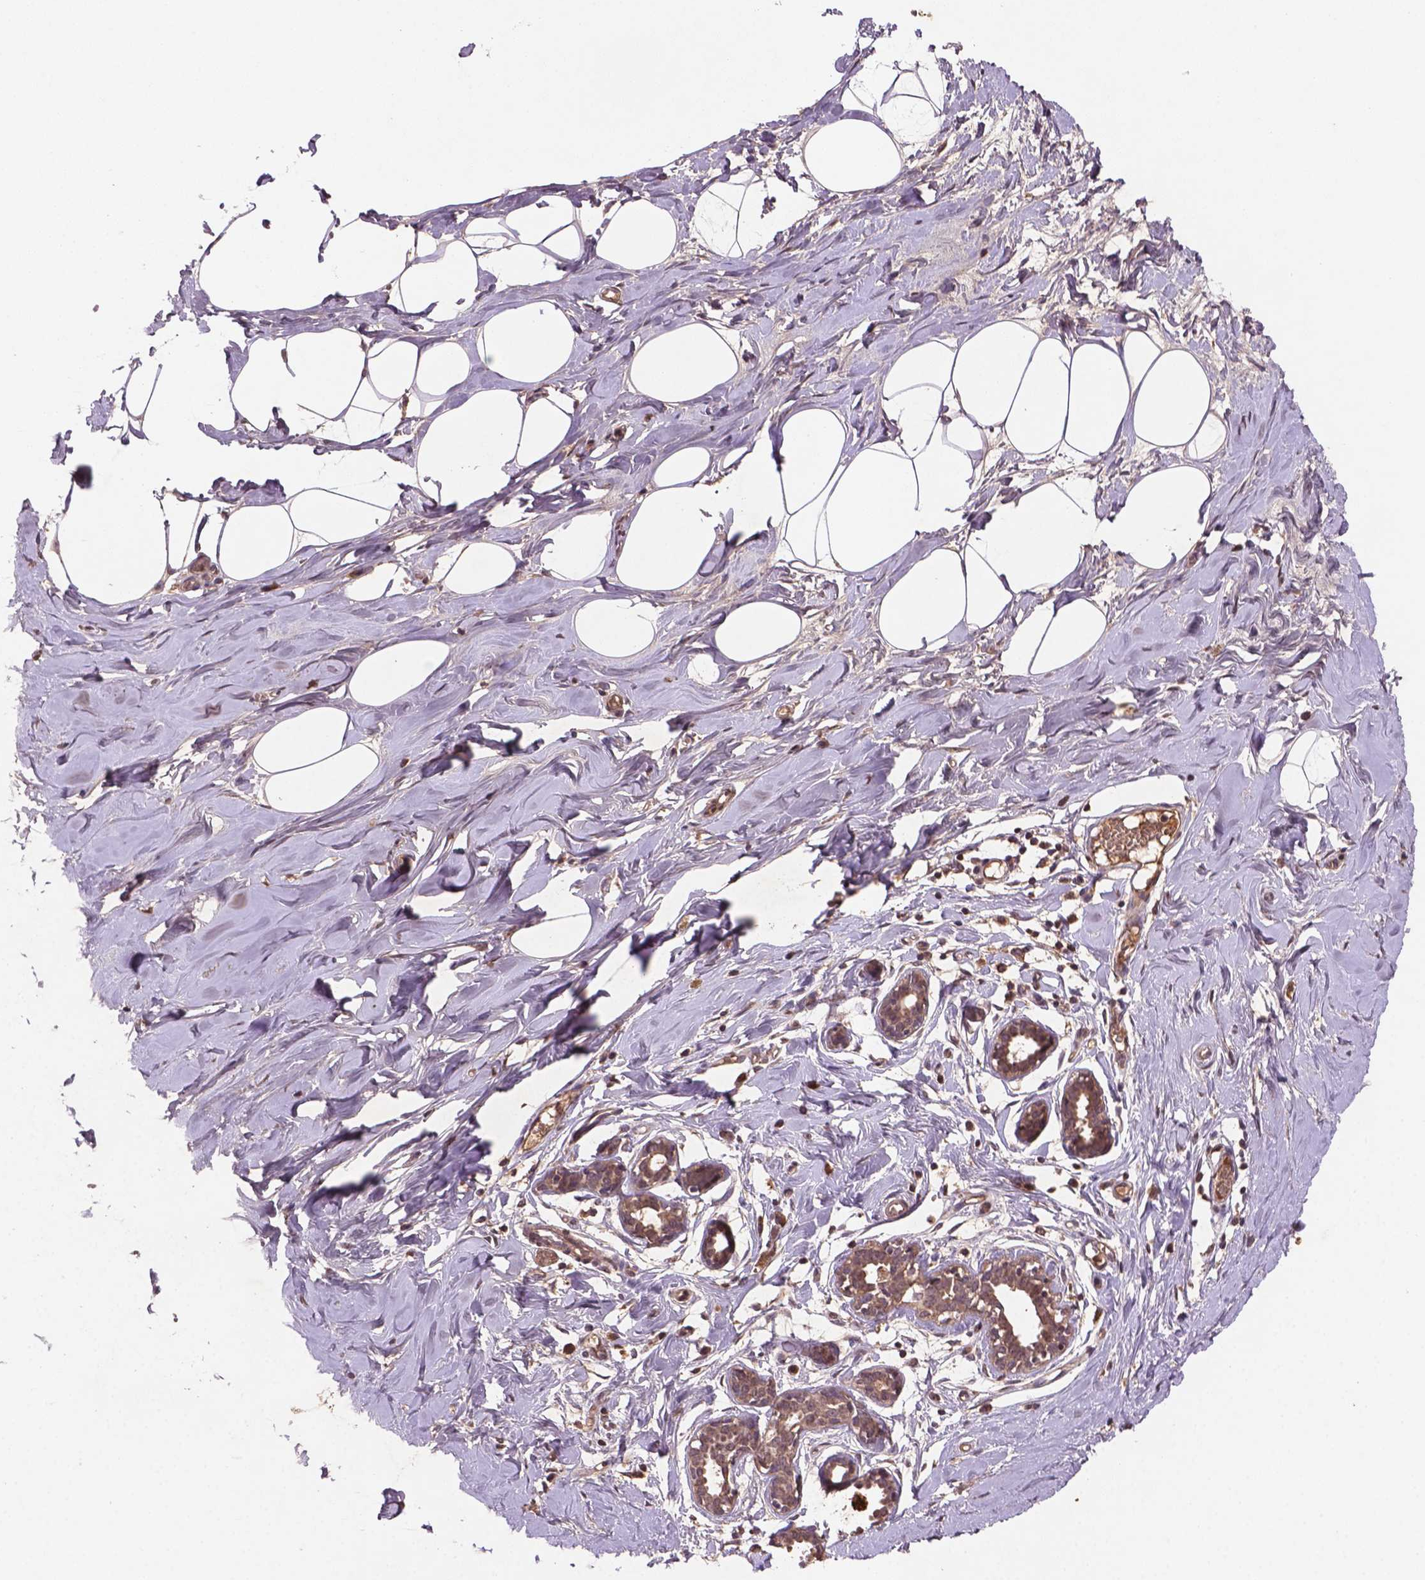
{"staining": {"intensity": "weak", "quantity": "25%-75%", "location": "cytoplasmic/membranous"}, "tissue": "breast", "cell_type": "Adipocytes", "image_type": "normal", "snomed": [{"axis": "morphology", "description": "Normal tissue, NOS"}, {"axis": "topography", "description": "Breast"}], "caption": "A brown stain highlights weak cytoplasmic/membranous staining of a protein in adipocytes of normal human breast.", "gene": "NIPAL2", "patient": {"sex": "female", "age": 27}}